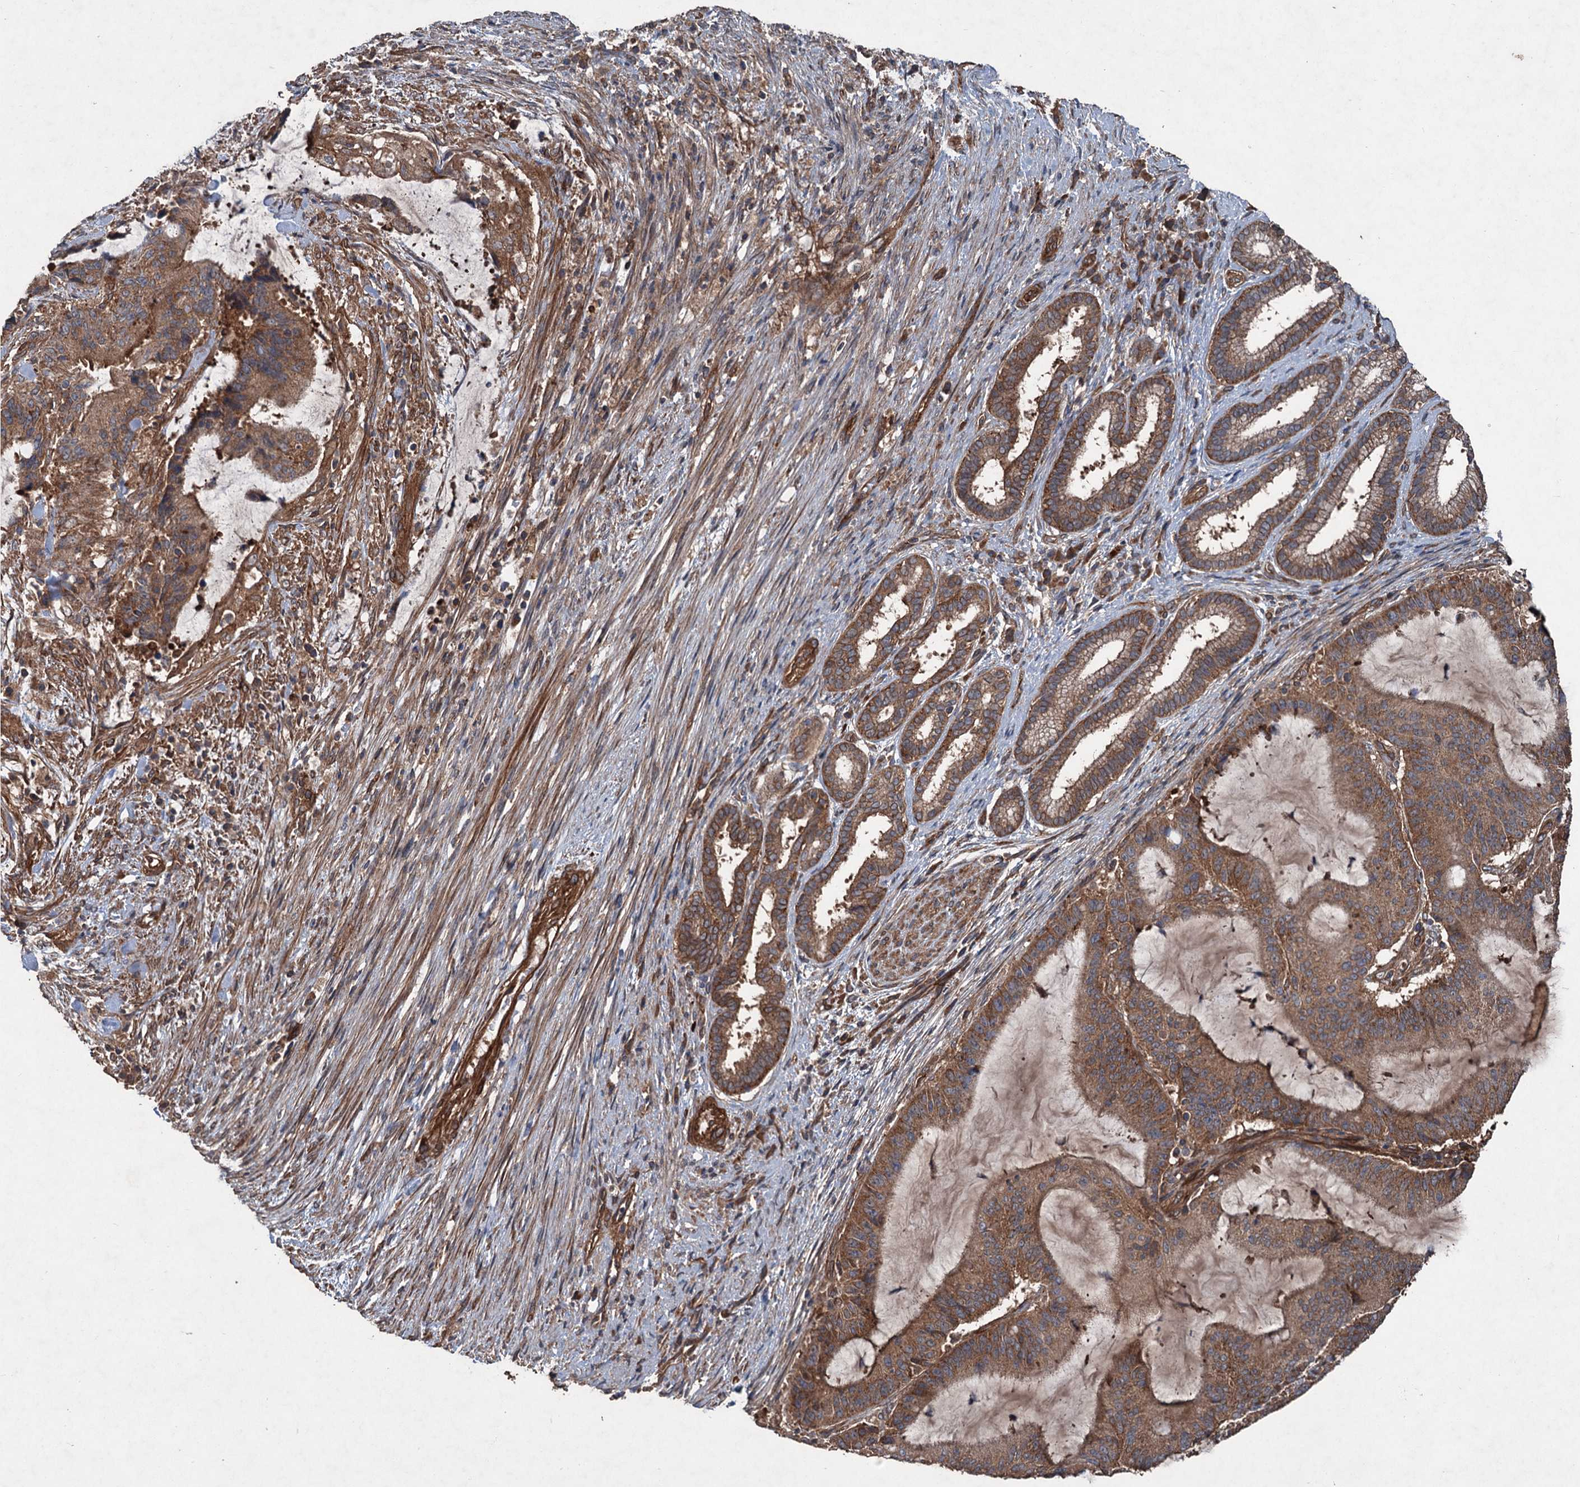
{"staining": {"intensity": "moderate", "quantity": ">75%", "location": "cytoplasmic/membranous"}, "tissue": "liver cancer", "cell_type": "Tumor cells", "image_type": "cancer", "snomed": [{"axis": "morphology", "description": "Normal tissue, NOS"}, {"axis": "morphology", "description": "Cholangiocarcinoma"}, {"axis": "topography", "description": "Liver"}, {"axis": "topography", "description": "Peripheral nerve tissue"}], "caption": "Liver cancer stained with immunohistochemistry (IHC) shows moderate cytoplasmic/membranous staining in about >75% of tumor cells.", "gene": "RNF214", "patient": {"sex": "female", "age": 73}}